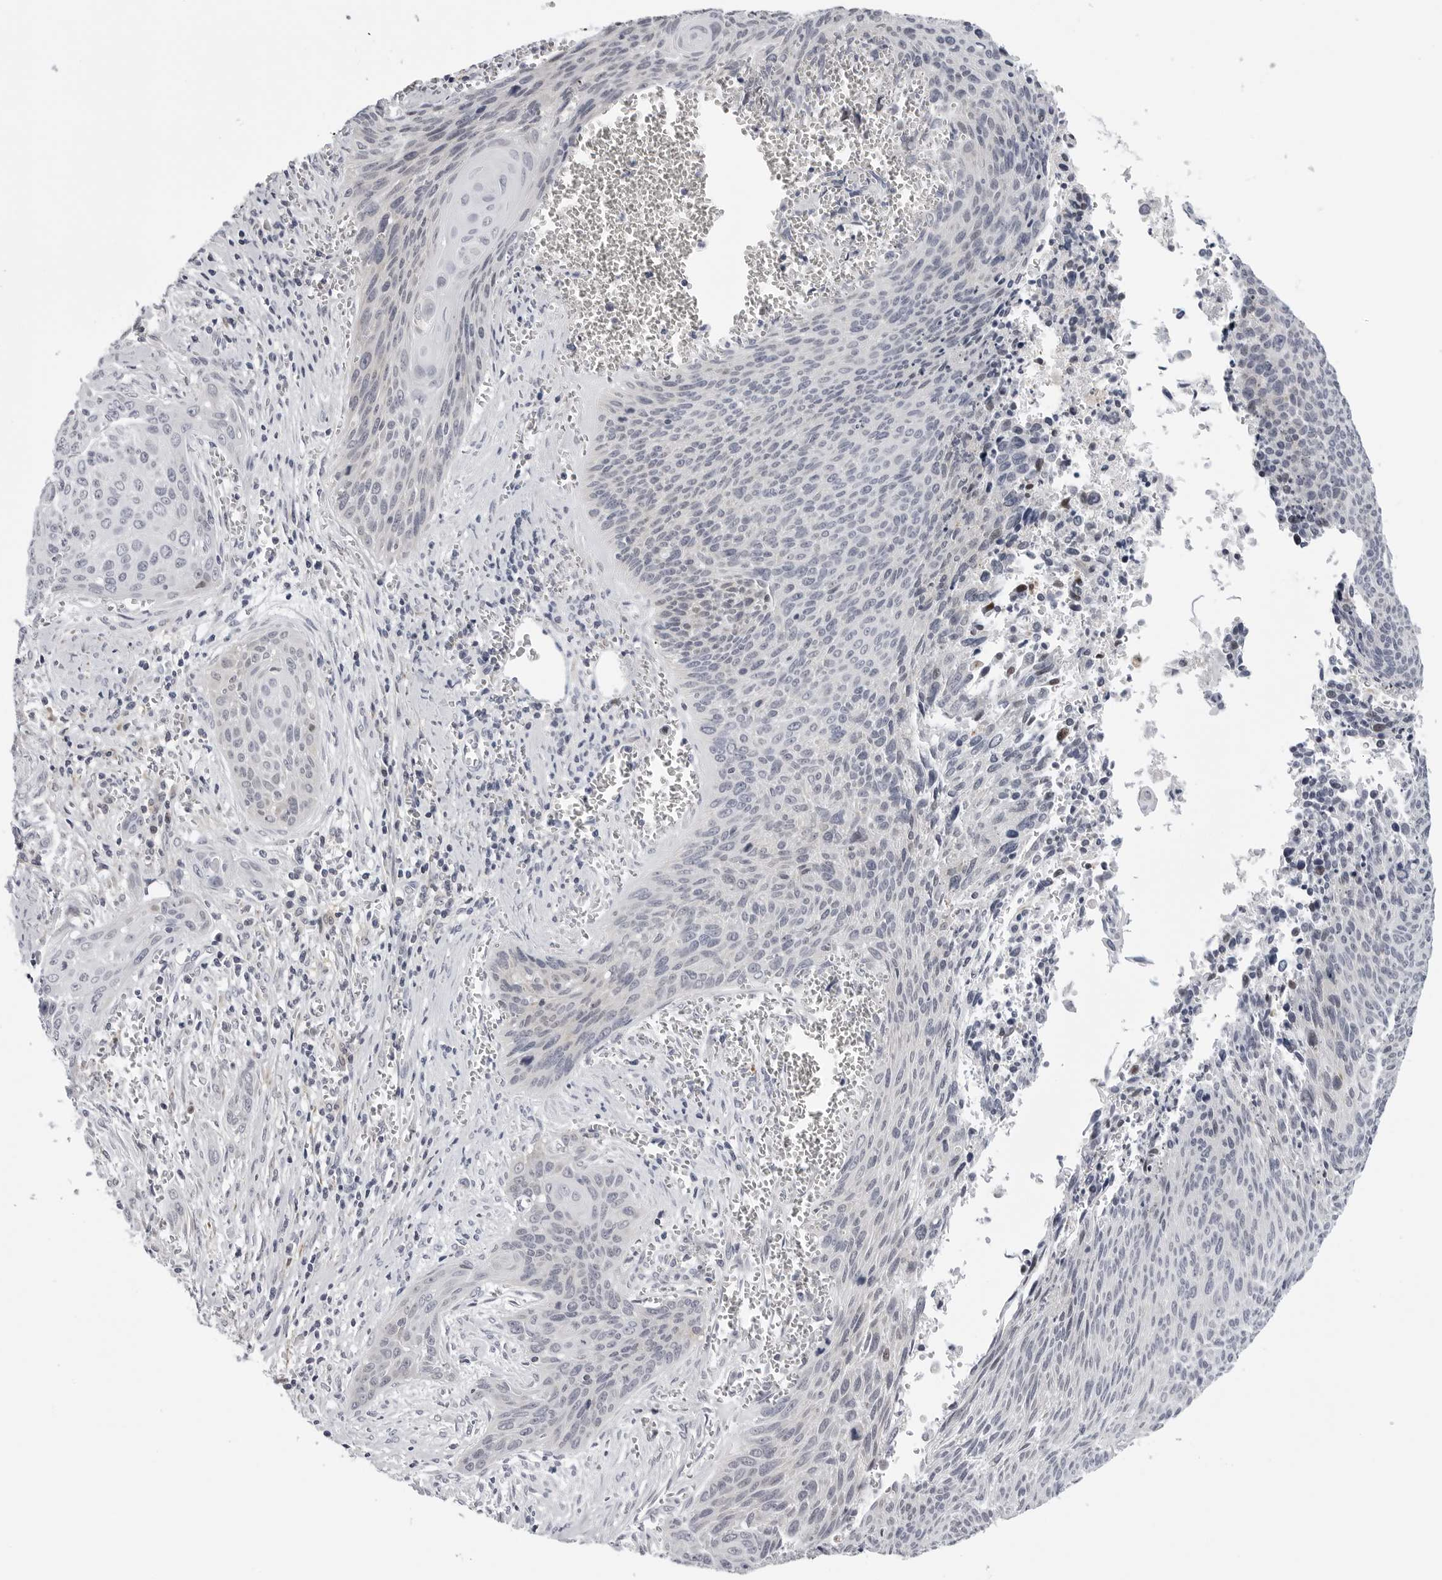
{"staining": {"intensity": "weak", "quantity": "<25%", "location": "cytoplasmic/membranous,nuclear"}, "tissue": "cervical cancer", "cell_type": "Tumor cells", "image_type": "cancer", "snomed": [{"axis": "morphology", "description": "Squamous cell carcinoma, NOS"}, {"axis": "topography", "description": "Cervix"}], "caption": "High magnification brightfield microscopy of cervical squamous cell carcinoma stained with DAB (3,3'-diaminobenzidine) (brown) and counterstained with hematoxylin (blue): tumor cells show no significant staining.", "gene": "CDK20", "patient": {"sex": "female", "age": 55}}